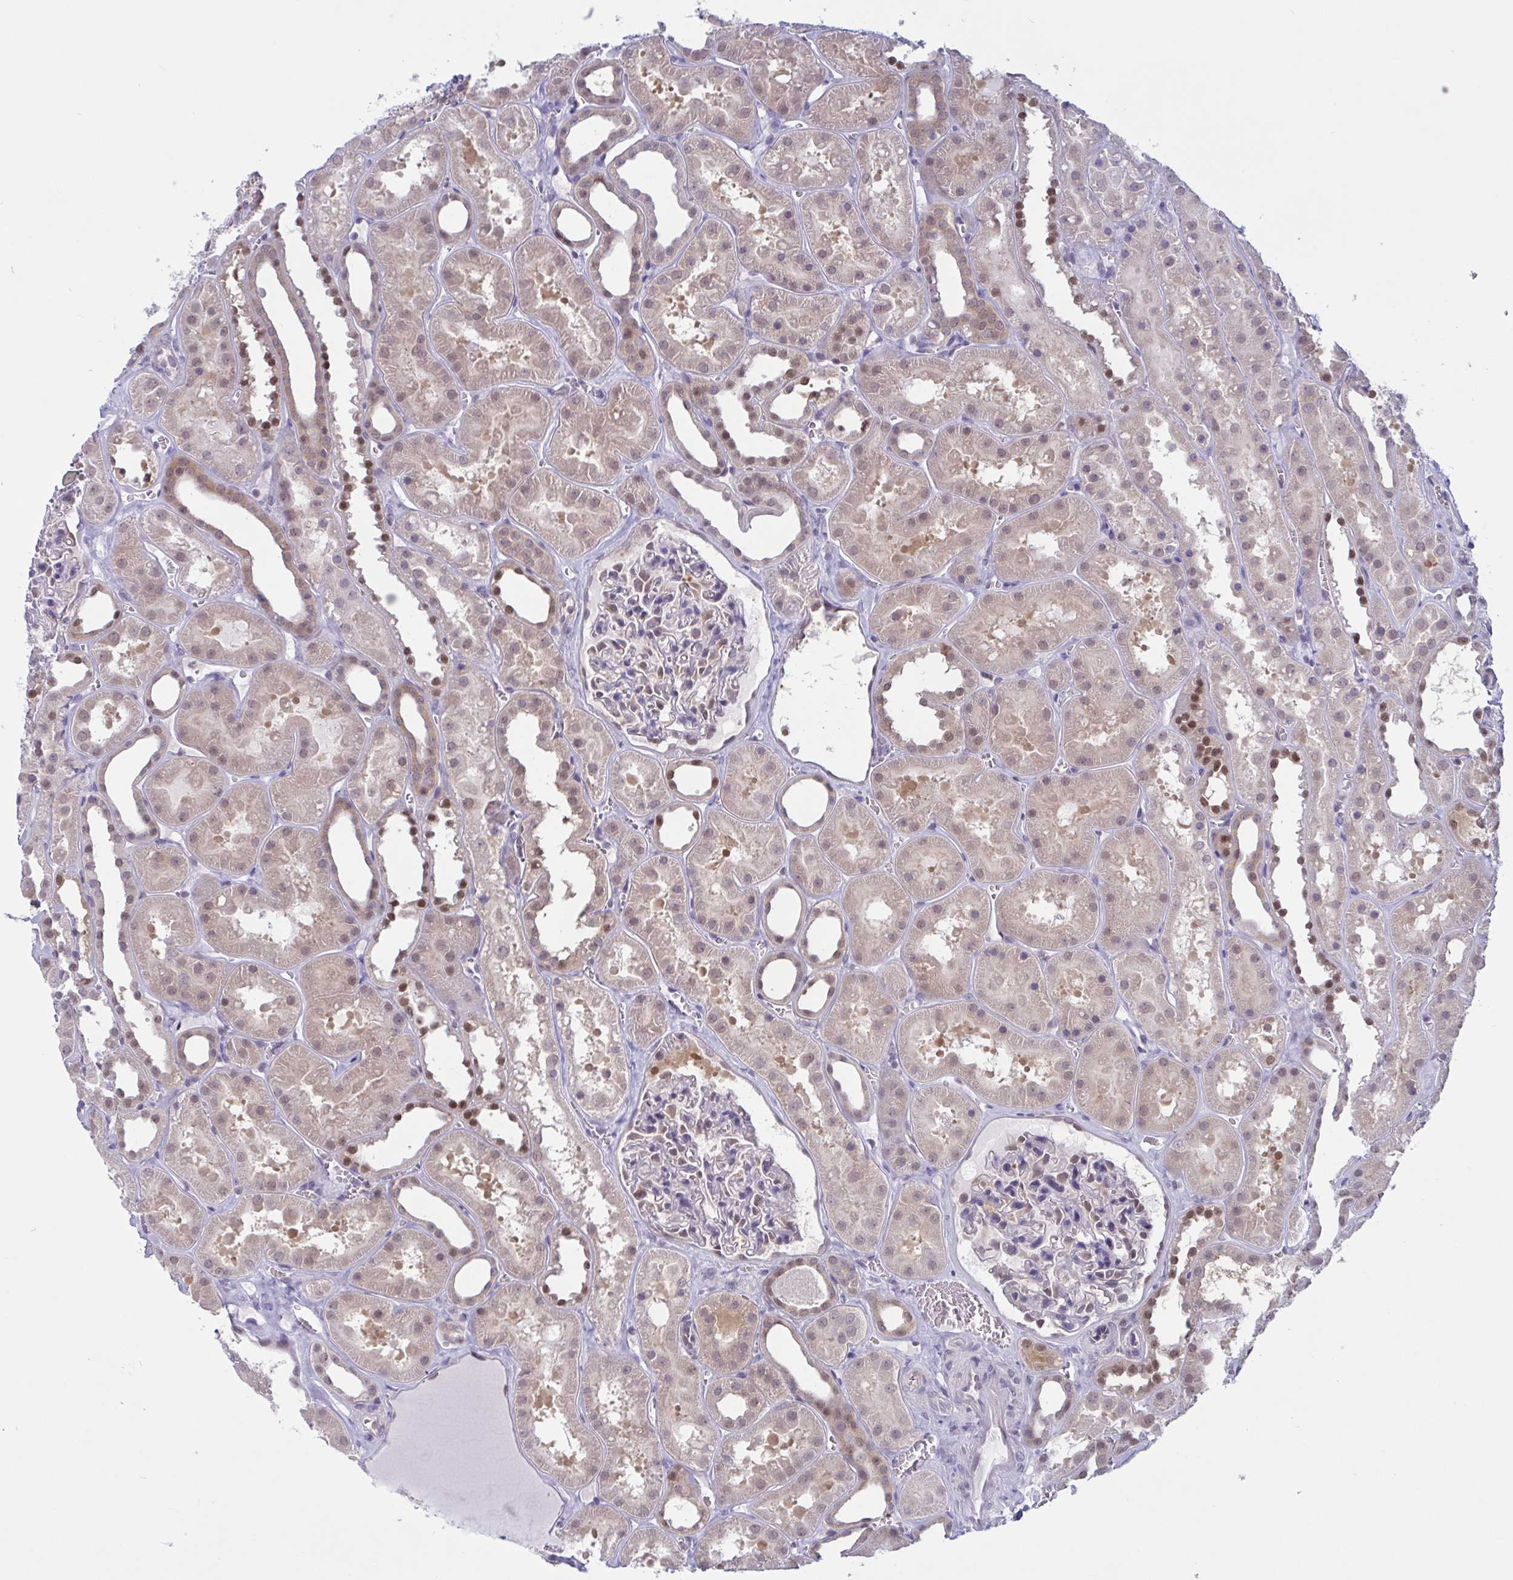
{"staining": {"intensity": "weak", "quantity": "<25%", "location": "nuclear"}, "tissue": "kidney", "cell_type": "Cells in glomeruli", "image_type": "normal", "snomed": [{"axis": "morphology", "description": "Normal tissue, NOS"}, {"axis": "topography", "description": "Kidney"}], "caption": "The image demonstrates no significant positivity in cells in glomeruli of kidney.", "gene": "TSN", "patient": {"sex": "female", "age": 41}}